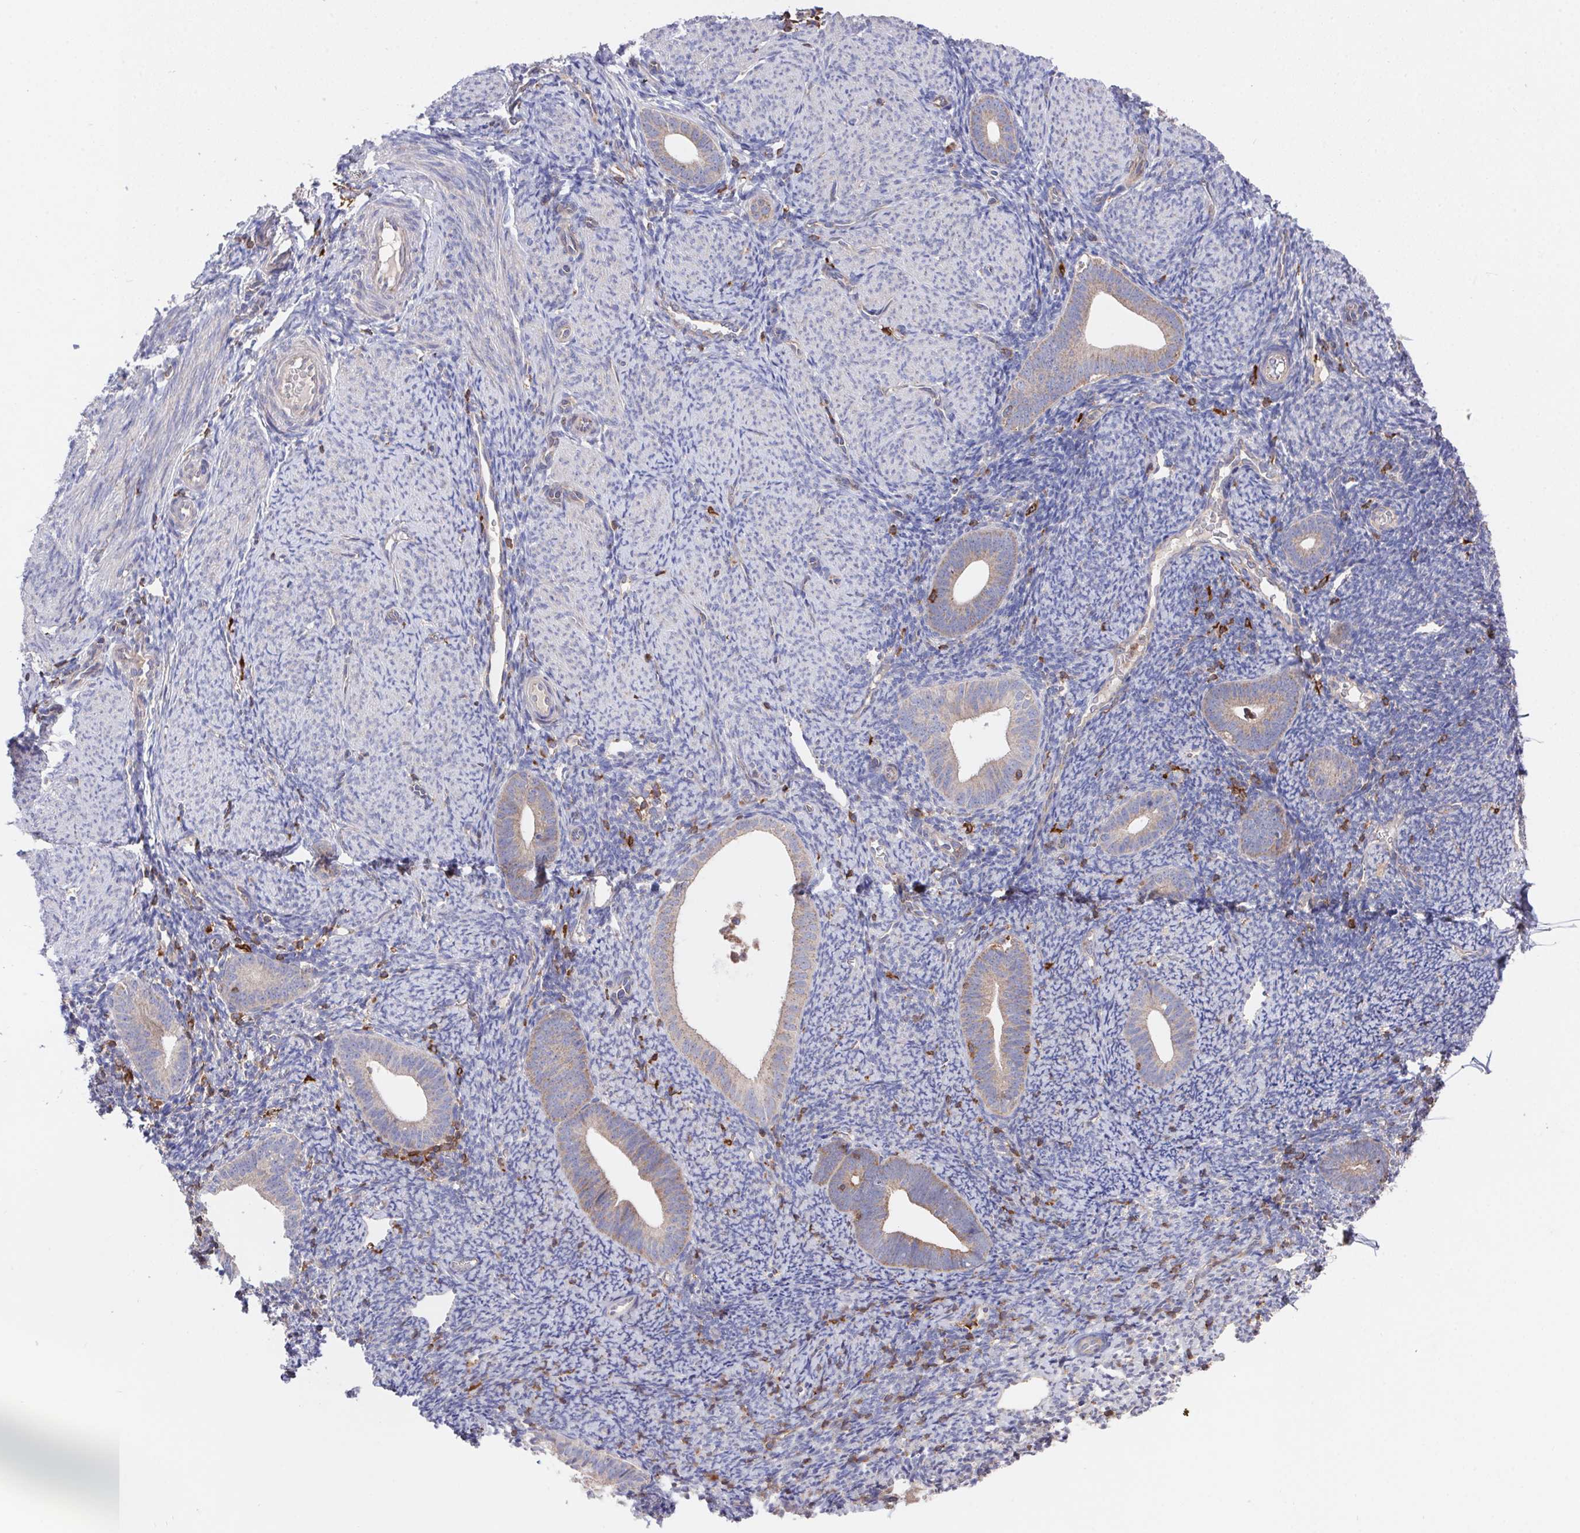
{"staining": {"intensity": "negative", "quantity": "none", "location": "none"}, "tissue": "endometrium", "cell_type": "Cells in endometrial stroma", "image_type": "normal", "snomed": [{"axis": "morphology", "description": "Normal tissue, NOS"}, {"axis": "topography", "description": "Endometrium"}], "caption": "Immunohistochemistry (IHC) photomicrograph of normal human endometrium stained for a protein (brown), which shows no expression in cells in endometrial stroma. (Stains: DAB IHC with hematoxylin counter stain, Microscopy: brightfield microscopy at high magnification).", "gene": "FAM241A", "patient": {"sex": "female", "age": 39}}